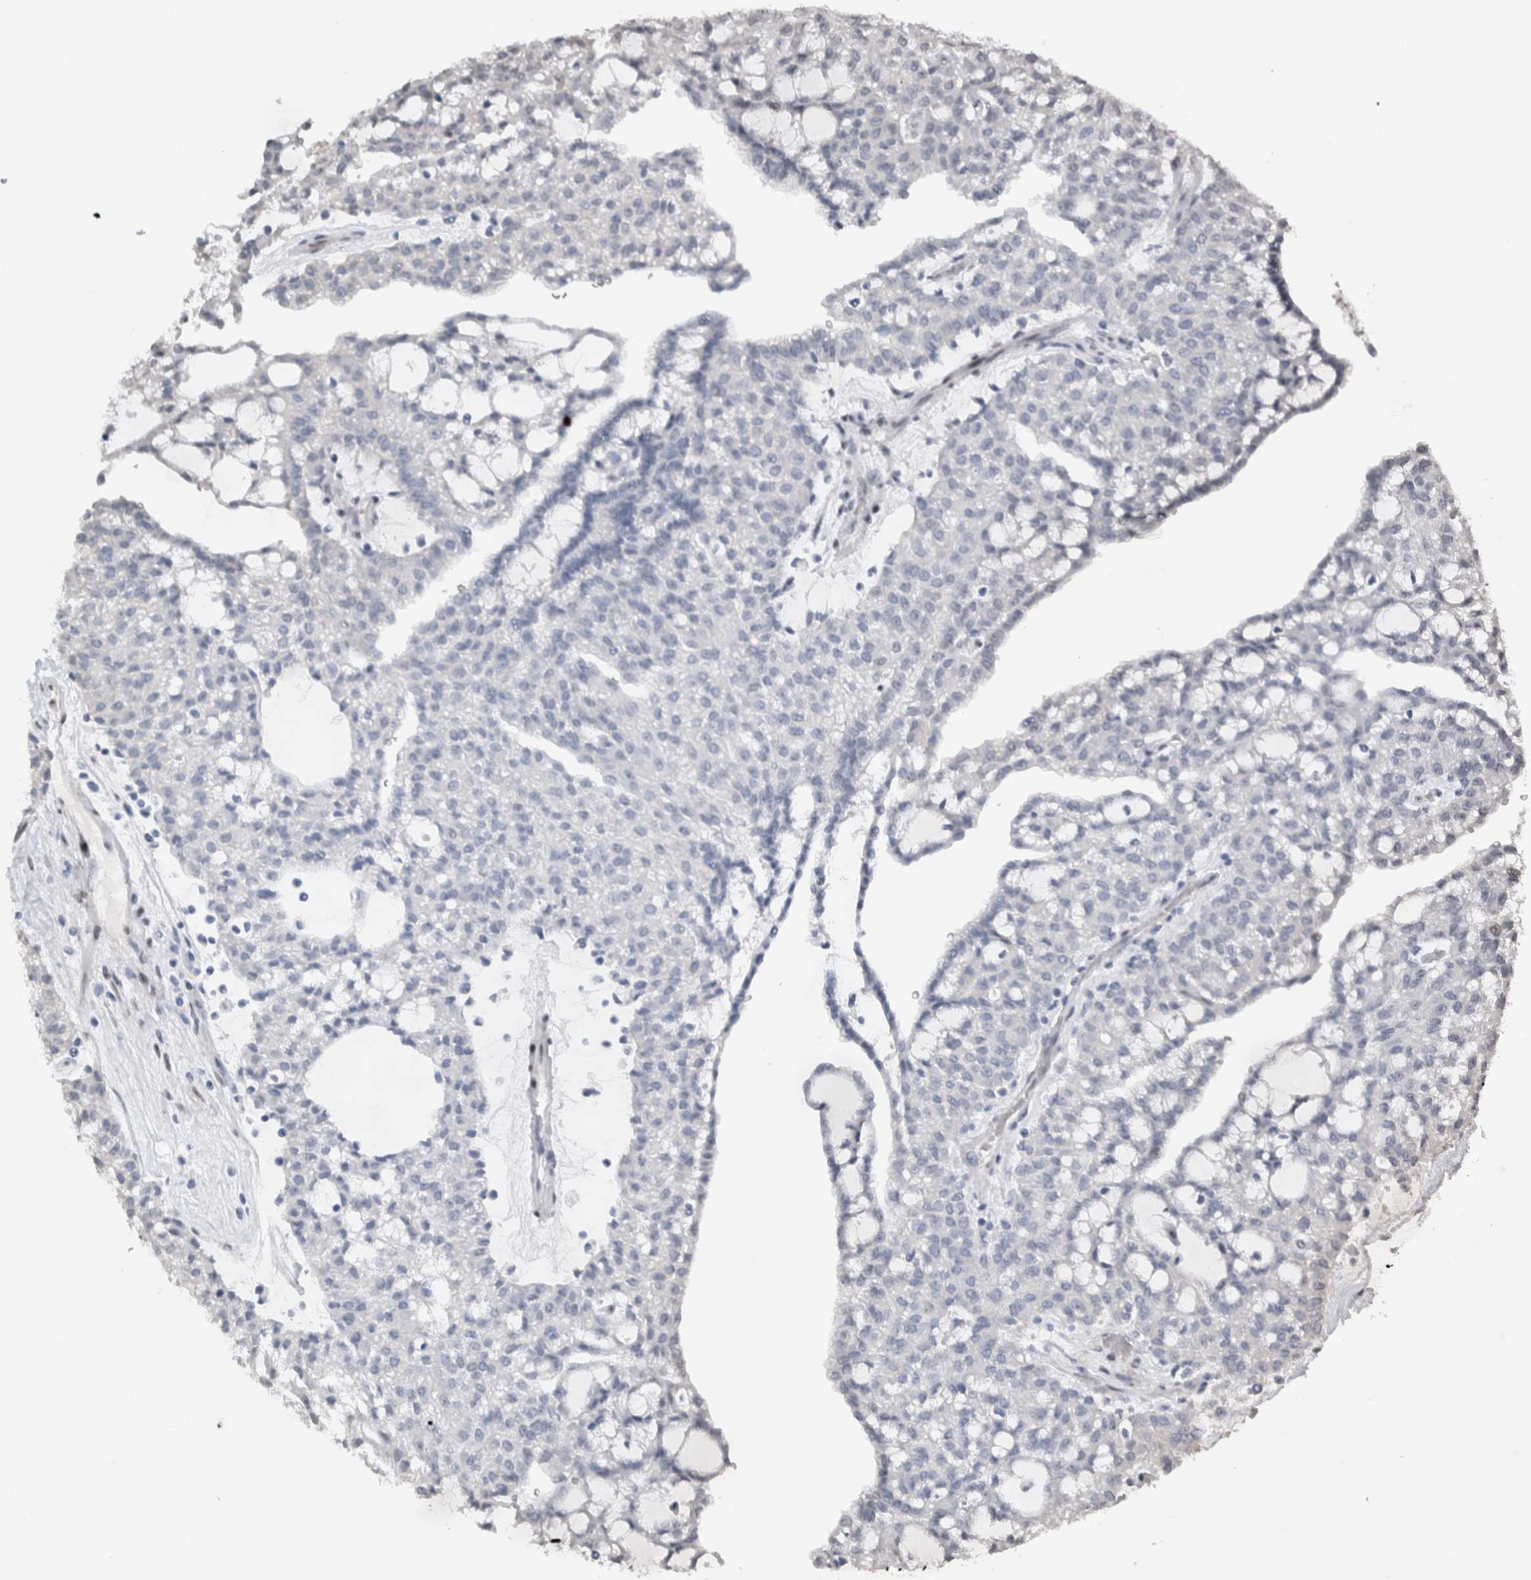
{"staining": {"intensity": "negative", "quantity": "none", "location": "none"}, "tissue": "renal cancer", "cell_type": "Tumor cells", "image_type": "cancer", "snomed": [{"axis": "morphology", "description": "Adenocarcinoma, NOS"}, {"axis": "topography", "description": "Kidney"}], "caption": "The micrograph reveals no staining of tumor cells in renal adenocarcinoma. The staining is performed using DAB brown chromogen with nuclei counter-stained in using hematoxylin.", "gene": "DMTN", "patient": {"sex": "male", "age": 63}}